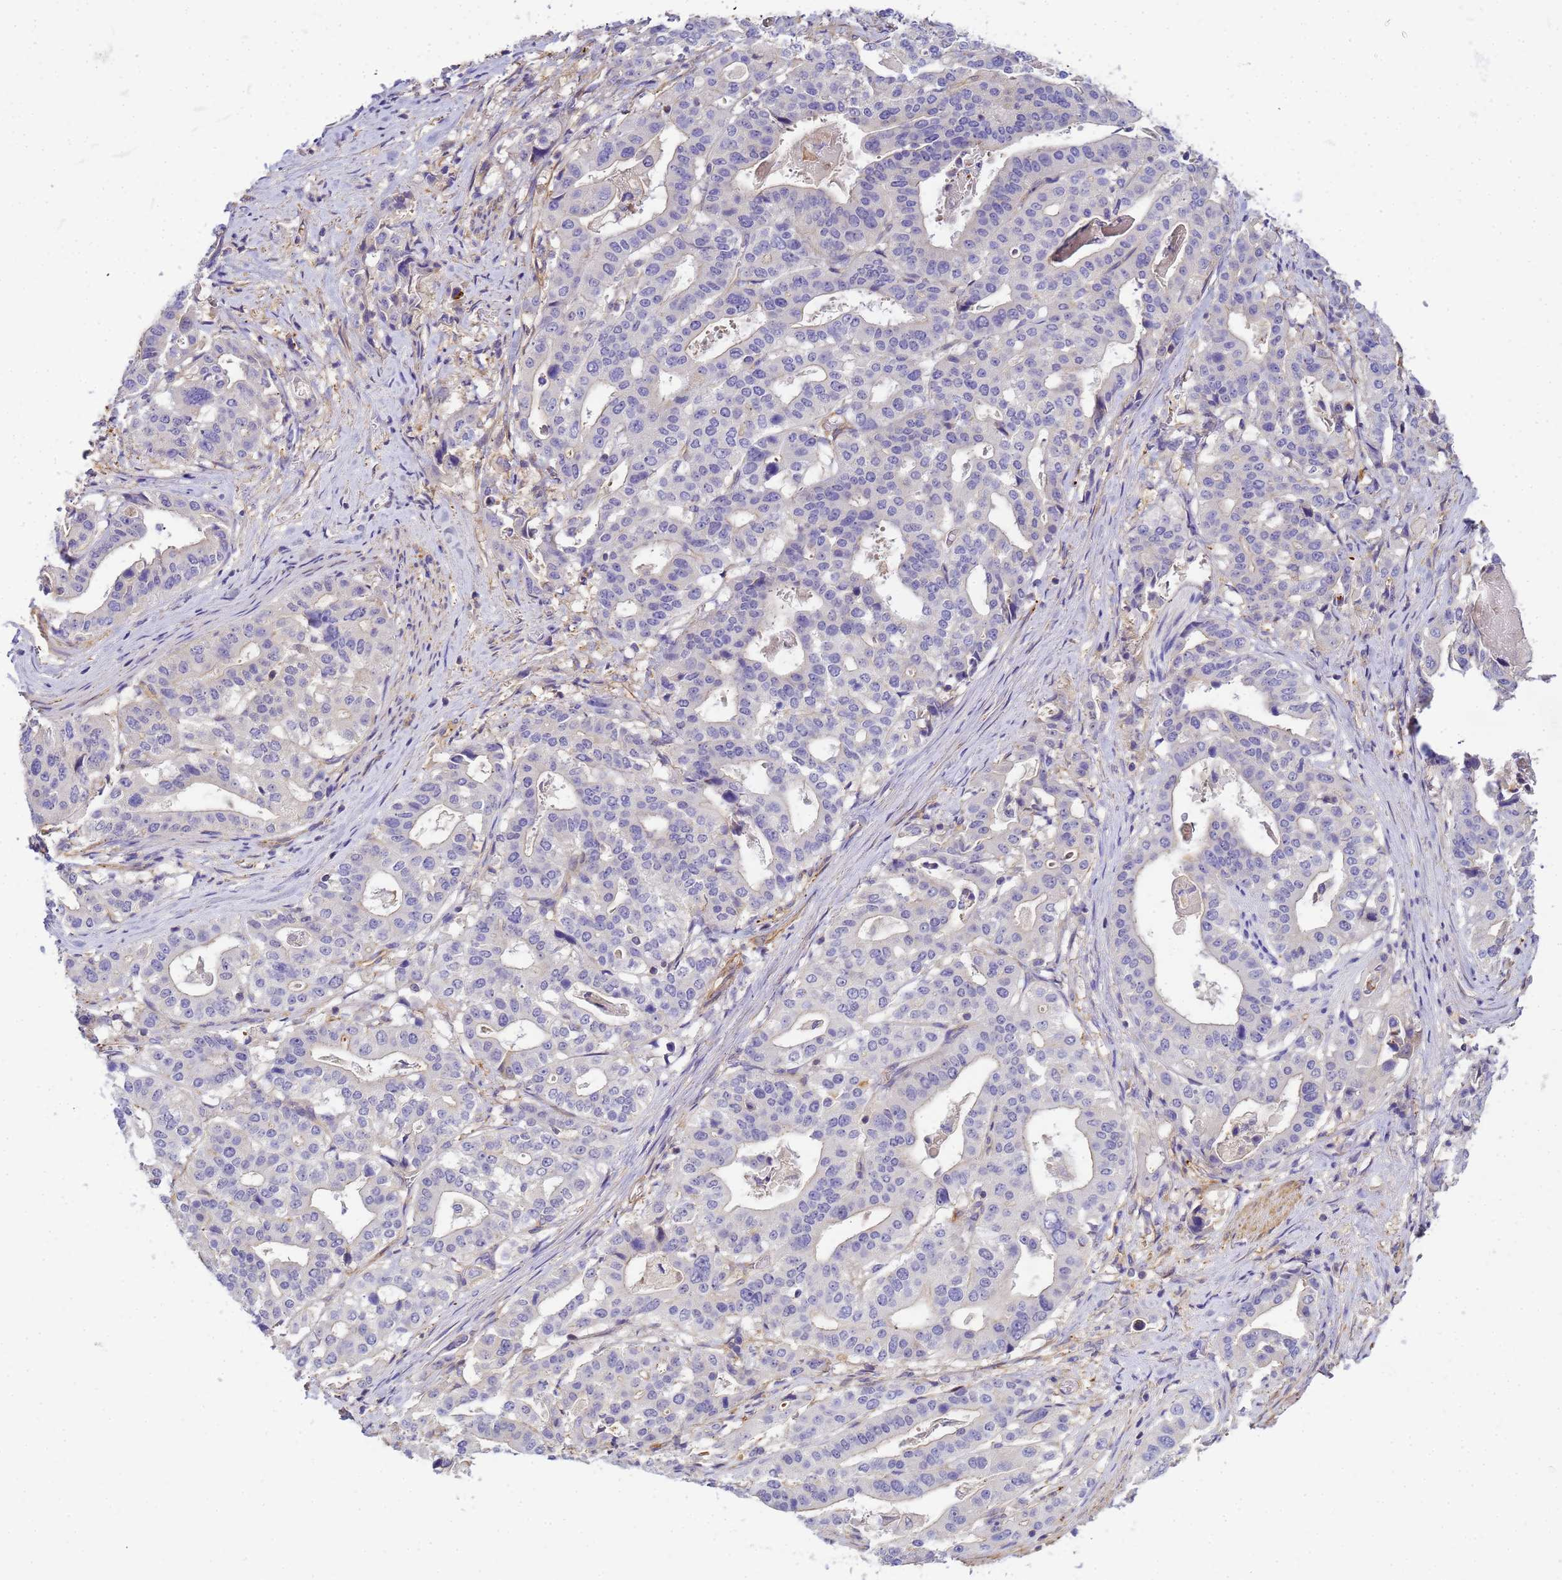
{"staining": {"intensity": "negative", "quantity": "none", "location": "none"}, "tissue": "stomach cancer", "cell_type": "Tumor cells", "image_type": "cancer", "snomed": [{"axis": "morphology", "description": "Adenocarcinoma, NOS"}, {"axis": "topography", "description": "Stomach"}], "caption": "Photomicrograph shows no protein staining in tumor cells of stomach adenocarcinoma tissue.", "gene": "MYL12A", "patient": {"sex": "male", "age": 48}}